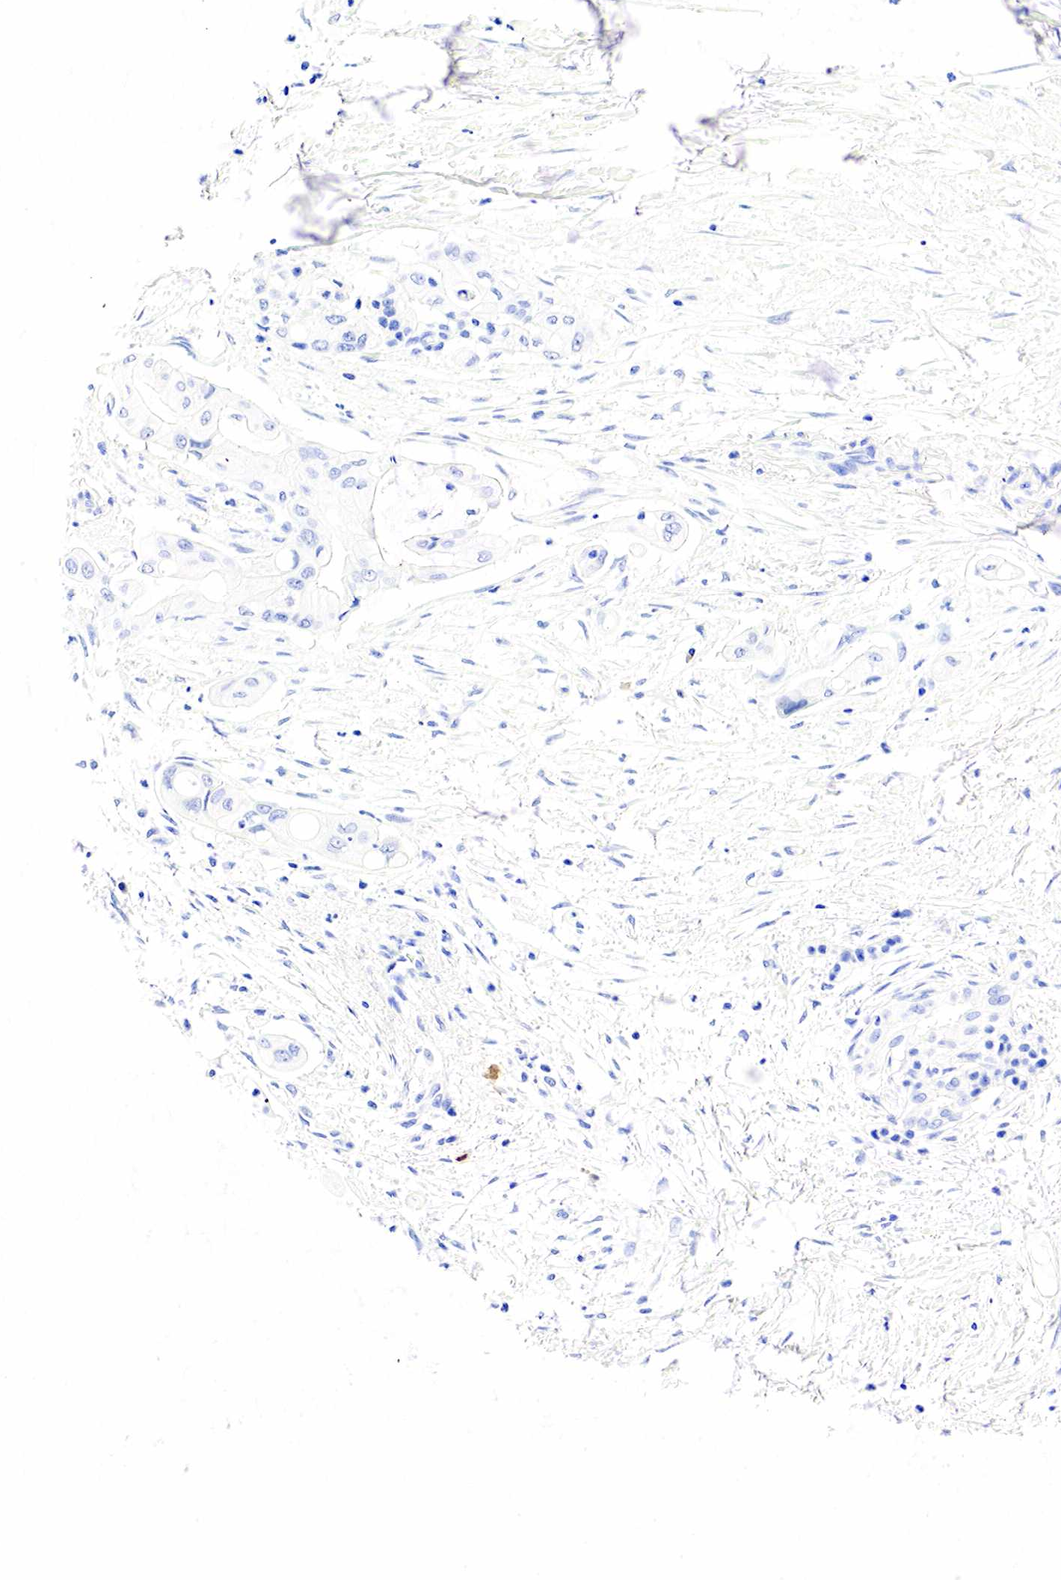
{"staining": {"intensity": "negative", "quantity": "none", "location": "none"}, "tissue": "pancreatic cancer", "cell_type": "Tumor cells", "image_type": "cancer", "snomed": [{"axis": "morphology", "description": "Adenocarcinoma, NOS"}, {"axis": "topography", "description": "Pancreas"}], "caption": "This is an IHC image of human pancreatic cancer (adenocarcinoma). There is no staining in tumor cells.", "gene": "CD79A", "patient": {"sex": "male", "age": 58}}